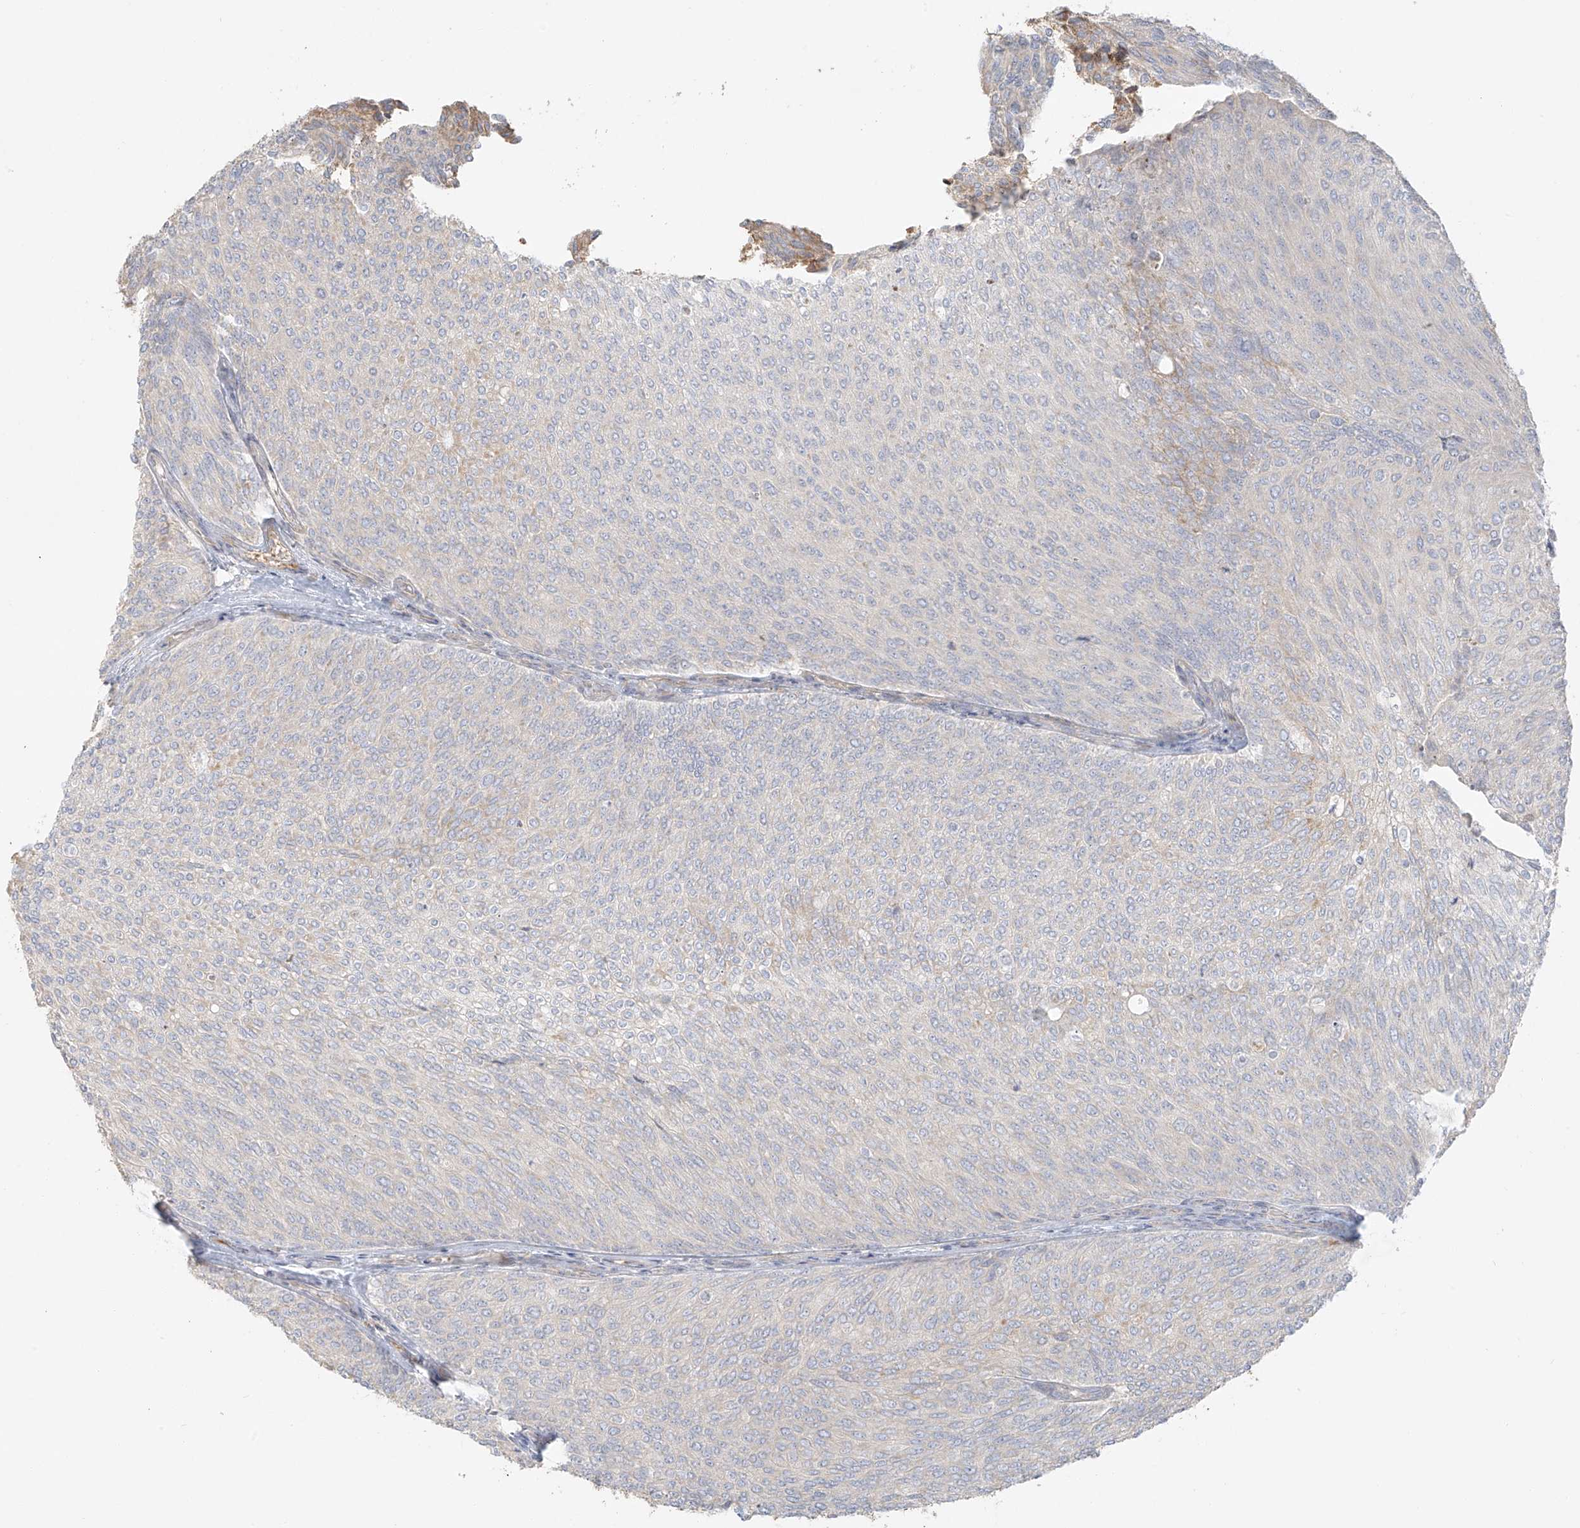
{"staining": {"intensity": "weak", "quantity": "<25%", "location": "cytoplasmic/membranous"}, "tissue": "urothelial cancer", "cell_type": "Tumor cells", "image_type": "cancer", "snomed": [{"axis": "morphology", "description": "Urothelial carcinoma, Low grade"}, {"axis": "topography", "description": "Urinary bladder"}], "caption": "Immunohistochemistry micrograph of urothelial carcinoma (low-grade) stained for a protein (brown), which exhibits no staining in tumor cells.", "gene": "MIPEP", "patient": {"sex": "female", "age": 79}}